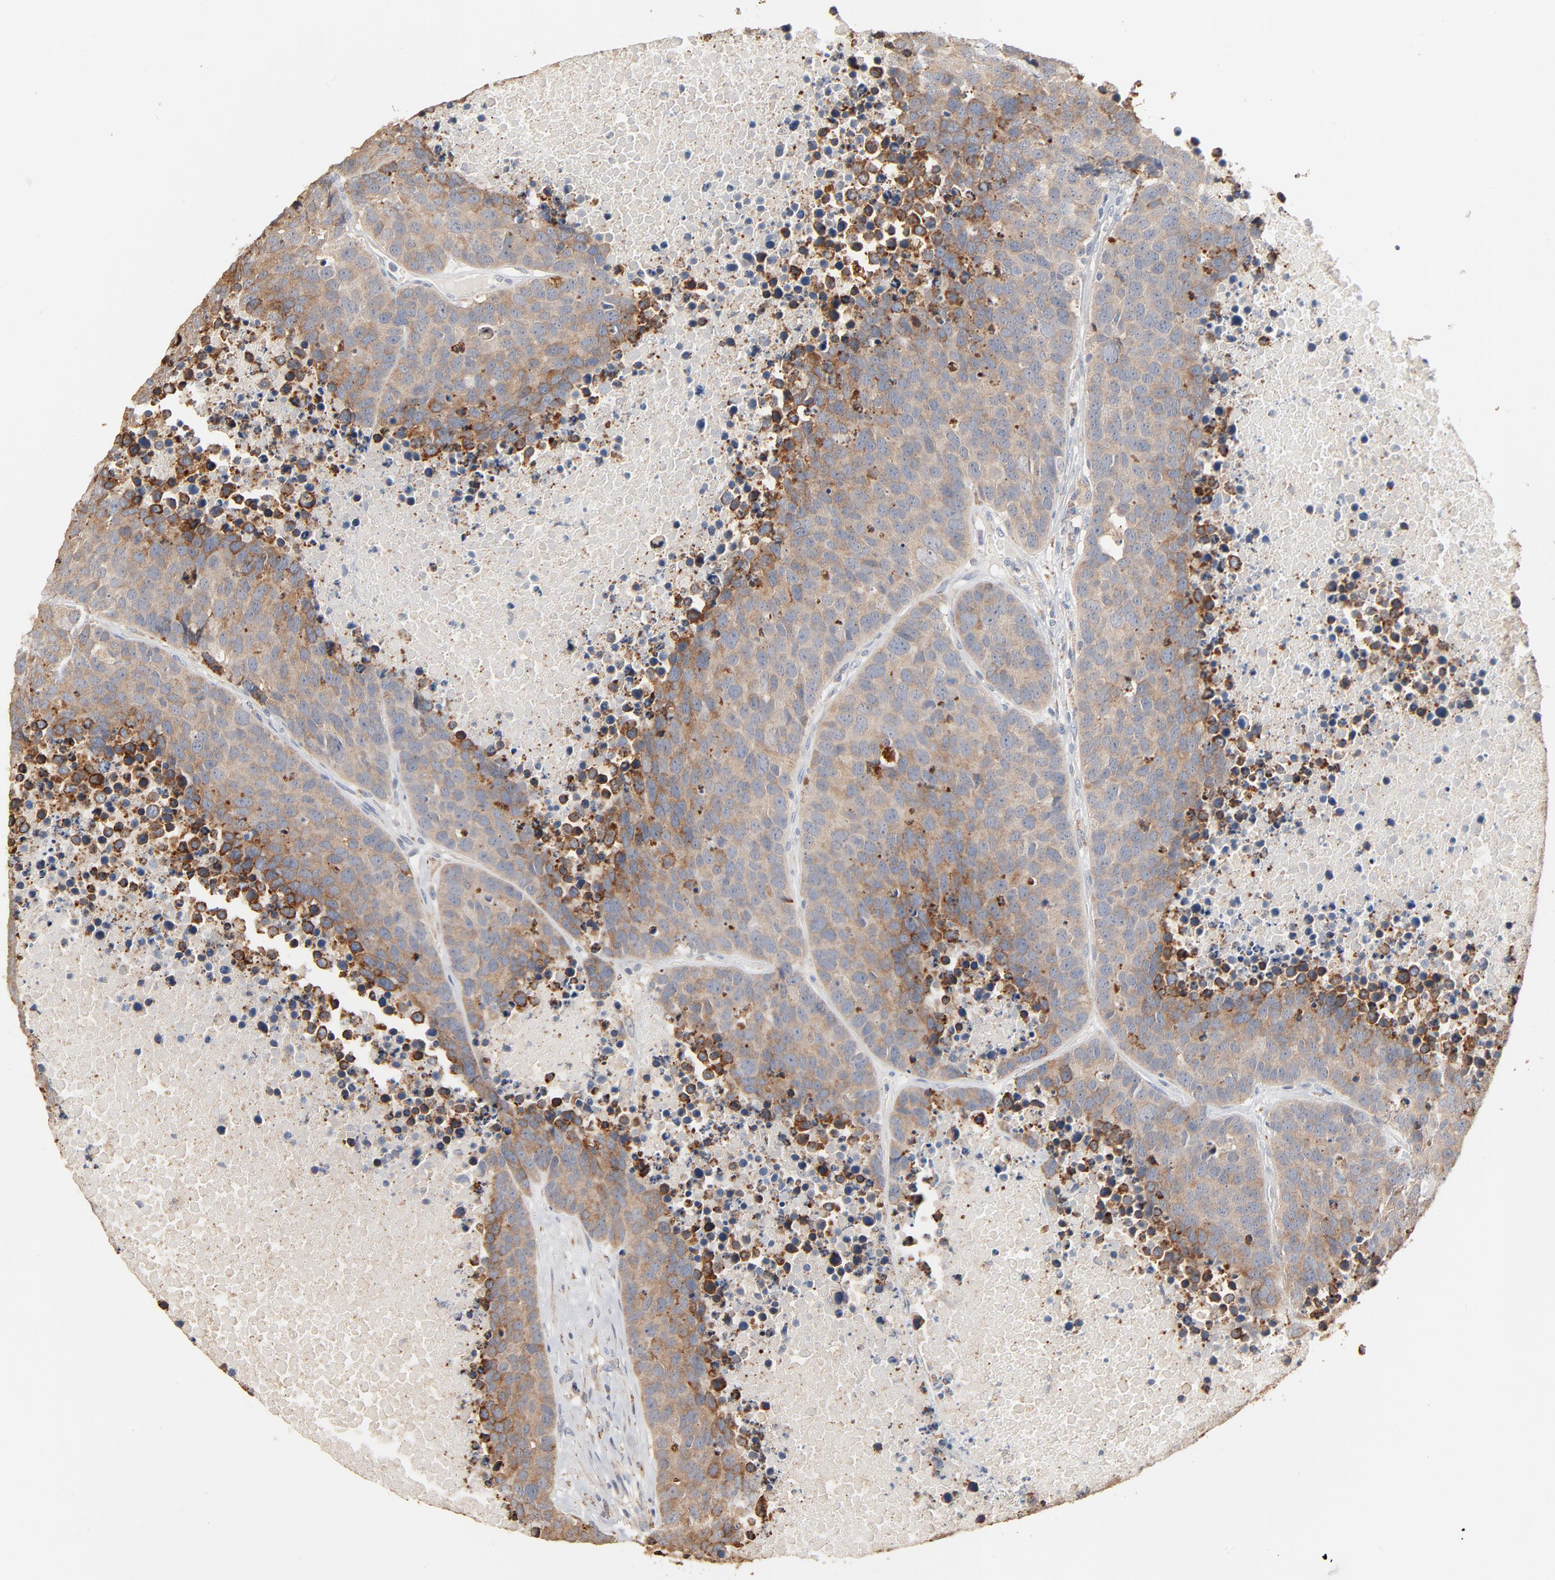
{"staining": {"intensity": "moderate", "quantity": "25%-75%", "location": "cytoplasmic/membranous"}, "tissue": "carcinoid", "cell_type": "Tumor cells", "image_type": "cancer", "snomed": [{"axis": "morphology", "description": "Carcinoid, malignant, NOS"}, {"axis": "topography", "description": "Lung"}], "caption": "Tumor cells reveal medium levels of moderate cytoplasmic/membranous staining in approximately 25%-75% of cells in human carcinoid (malignant).", "gene": "ZDHHC8", "patient": {"sex": "male", "age": 60}}